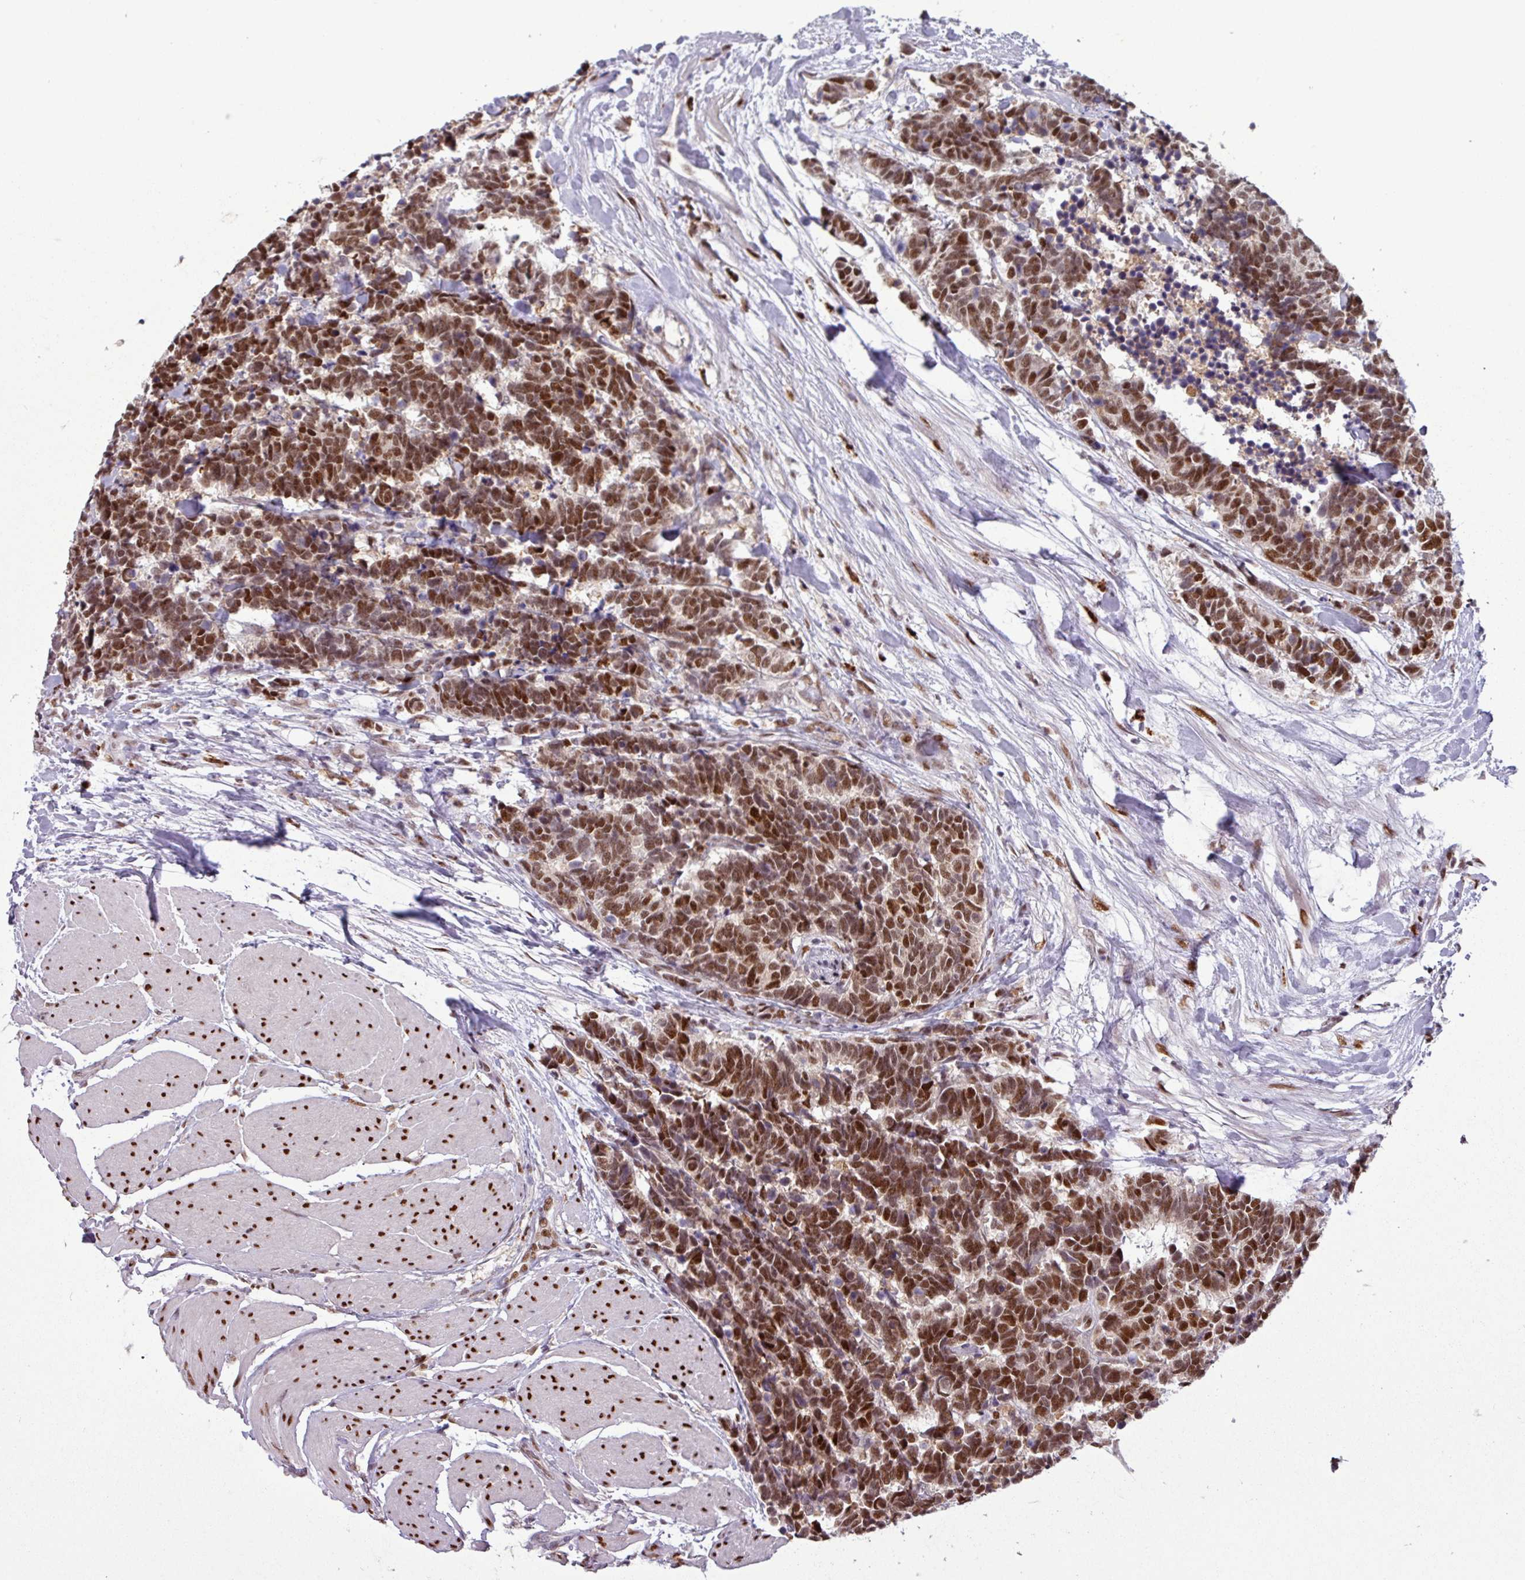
{"staining": {"intensity": "strong", "quantity": ">75%", "location": "nuclear"}, "tissue": "carcinoid", "cell_type": "Tumor cells", "image_type": "cancer", "snomed": [{"axis": "morphology", "description": "Carcinoma, NOS"}, {"axis": "morphology", "description": "Carcinoid, malignant, NOS"}, {"axis": "topography", "description": "Urinary bladder"}], "caption": "Immunohistochemistry (IHC) (DAB) staining of human malignant carcinoid exhibits strong nuclear protein staining in about >75% of tumor cells. Nuclei are stained in blue.", "gene": "IRF2BPL", "patient": {"sex": "male", "age": 57}}